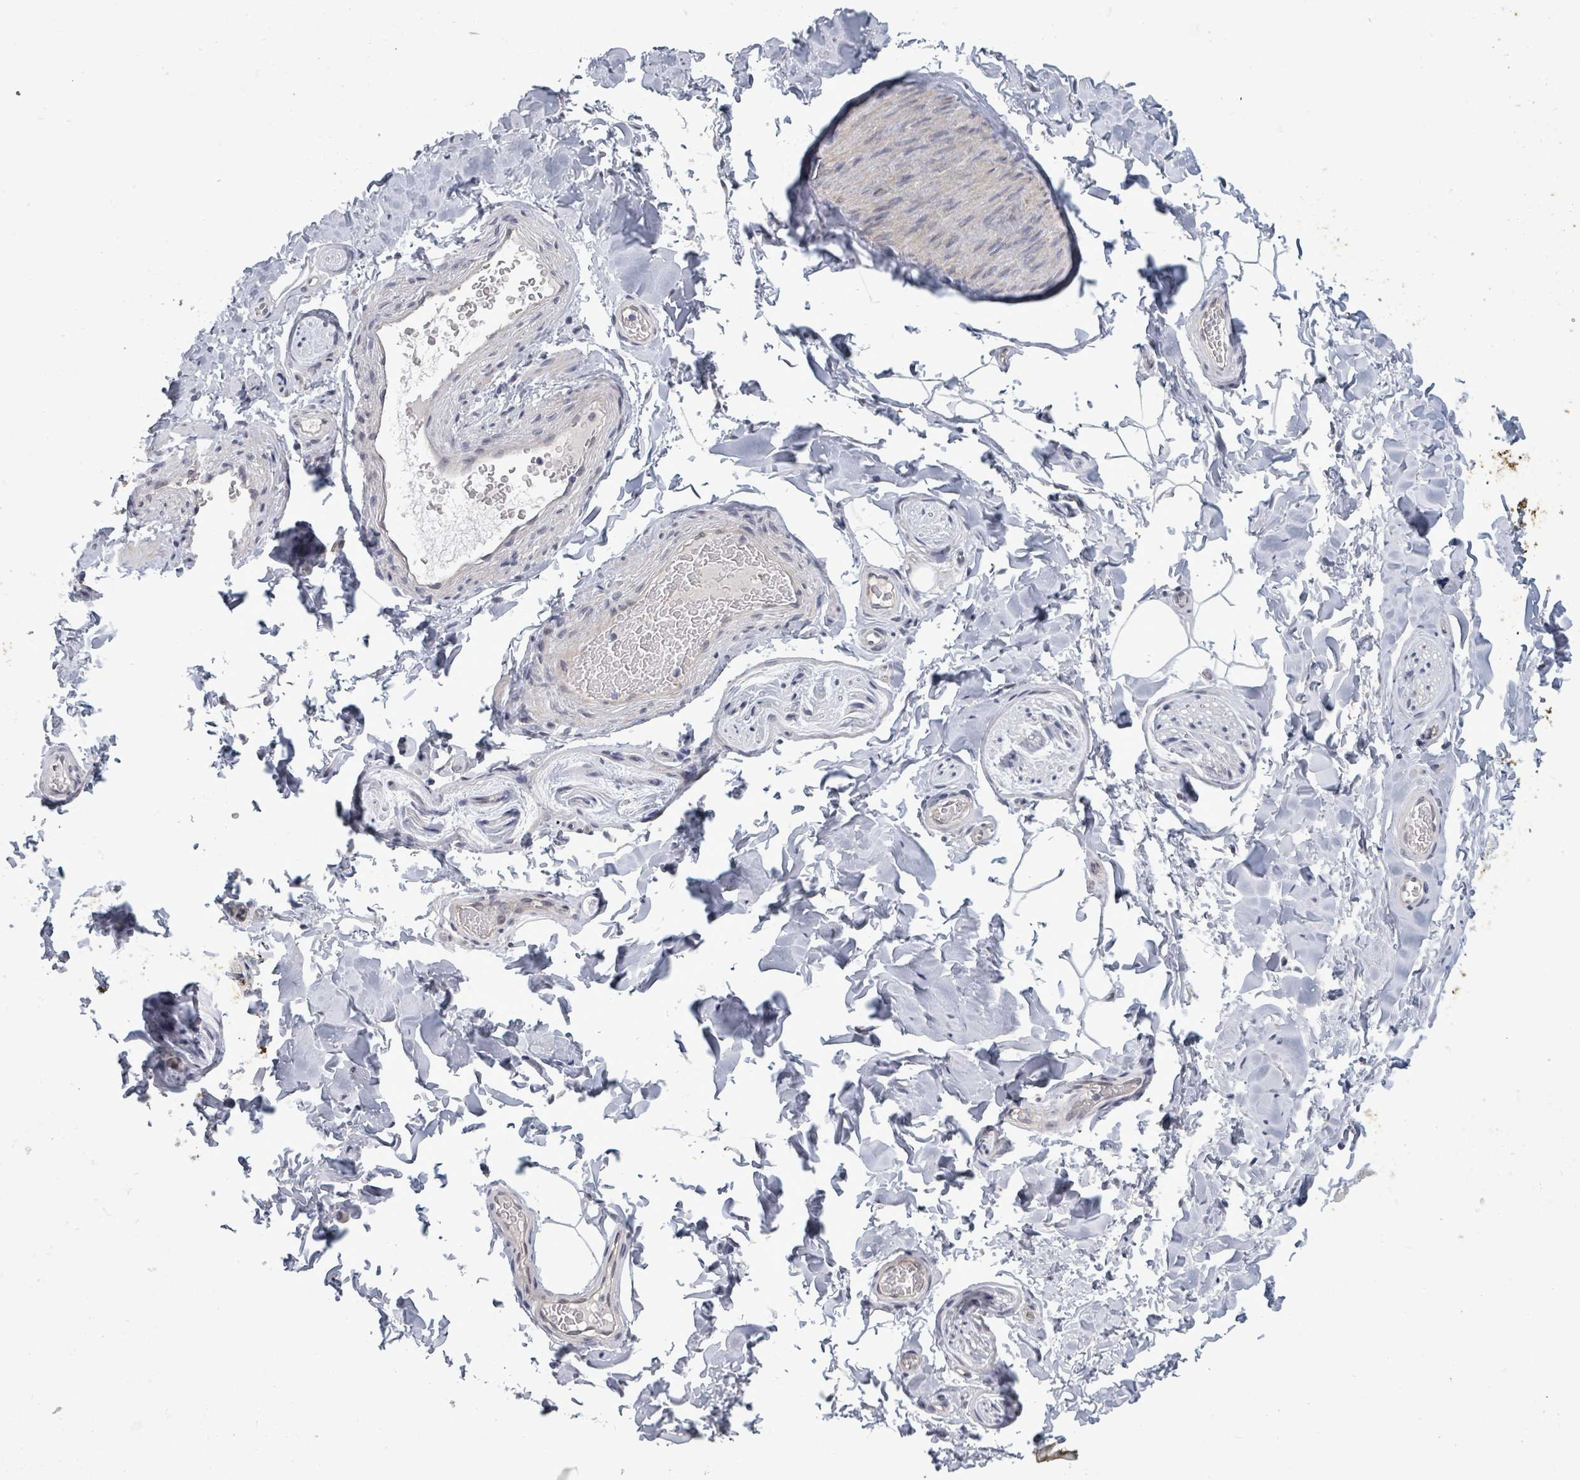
{"staining": {"intensity": "negative", "quantity": "none", "location": "none"}, "tissue": "adipose tissue", "cell_type": "Adipocytes", "image_type": "normal", "snomed": [{"axis": "morphology", "description": "Normal tissue, NOS"}, {"axis": "topography", "description": "Soft tissue"}, {"axis": "topography", "description": "Adipose tissue"}, {"axis": "topography", "description": "Vascular tissue"}, {"axis": "topography", "description": "Peripheral nerve tissue"}], "caption": "The image demonstrates no significant positivity in adipocytes of adipose tissue.", "gene": "ASB12", "patient": {"sex": "male", "age": 46}}